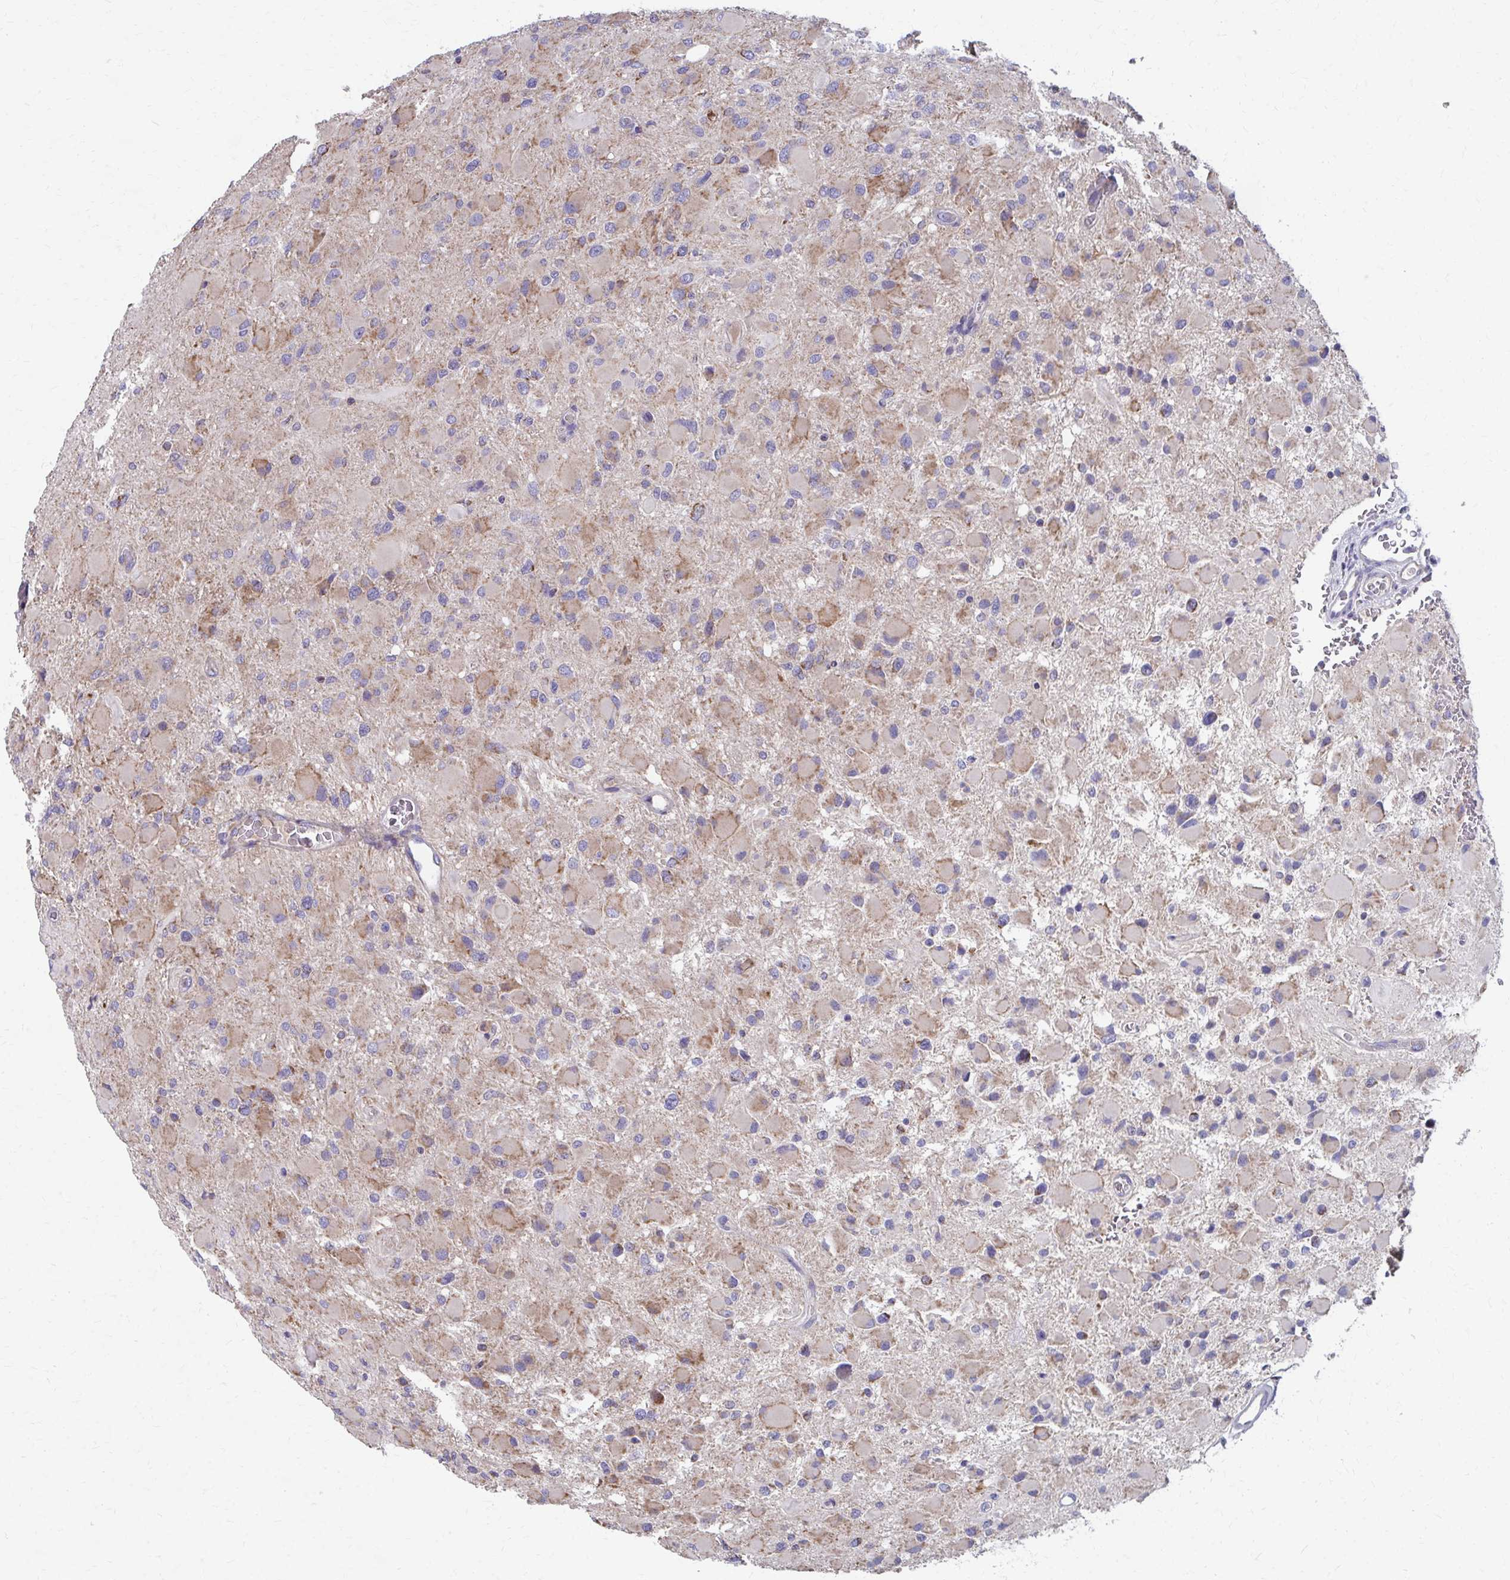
{"staining": {"intensity": "moderate", "quantity": "<25%", "location": "cytoplasmic/membranous"}, "tissue": "glioma", "cell_type": "Tumor cells", "image_type": "cancer", "snomed": [{"axis": "morphology", "description": "Glioma, malignant, High grade"}, {"axis": "topography", "description": "Cerebral cortex"}], "caption": "Immunohistochemical staining of glioma exhibits low levels of moderate cytoplasmic/membranous positivity in about <25% of tumor cells.", "gene": "RCC1L", "patient": {"sex": "female", "age": 36}}